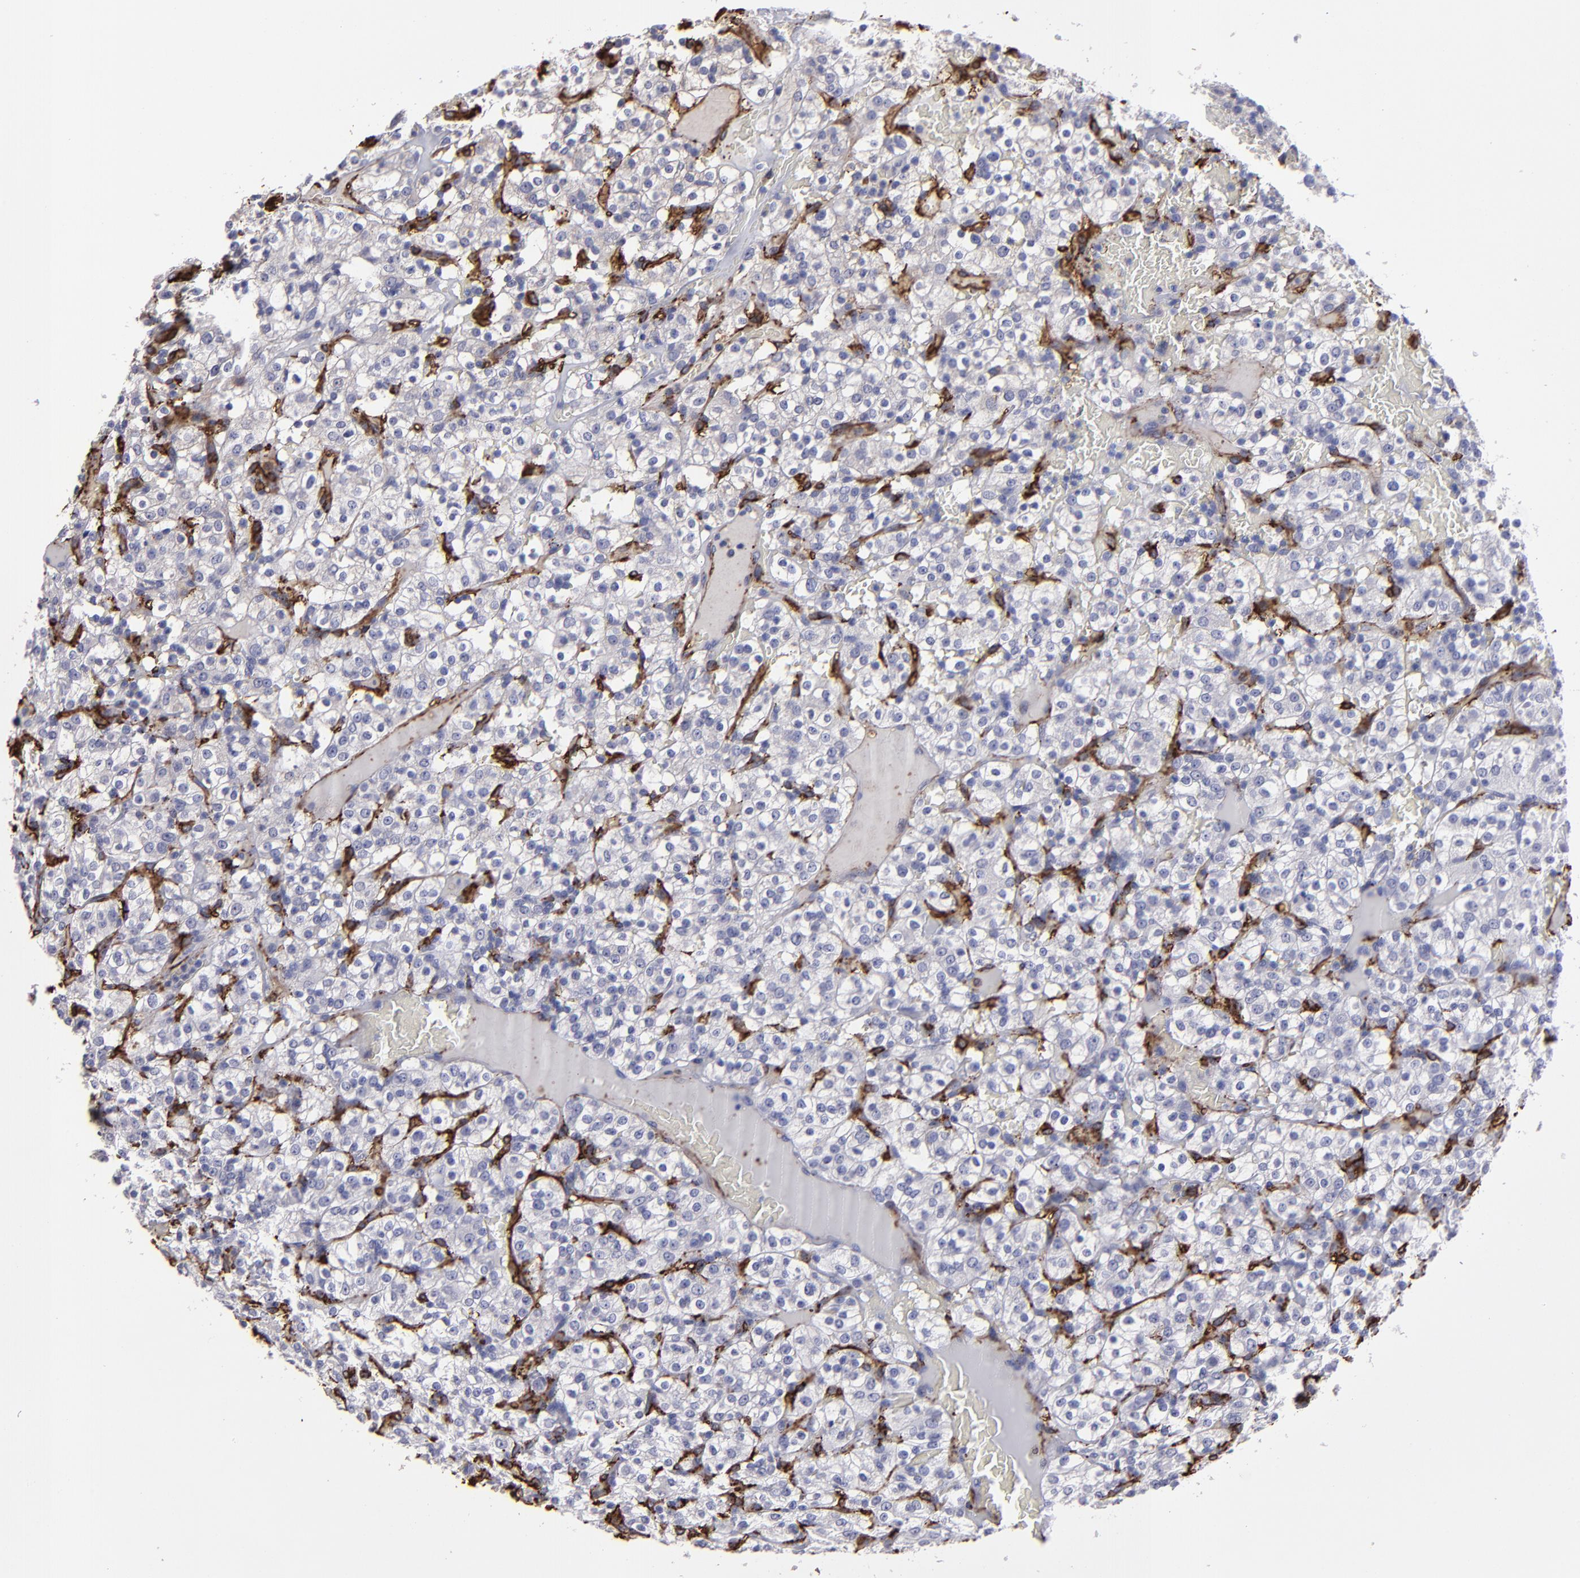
{"staining": {"intensity": "negative", "quantity": "none", "location": "none"}, "tissue": "renal cancer", "cell_type": "Tumor cells", "image_type": "cancer", "snomed": [{"axis": "morphology", "description": "Normal tissue, NOS"}, {"axis": "morphology", "description": "Adenocarcinoma, NOS"}, {"axis": "topography", "description": "Kidney"}], "caption": "A photomicrograph of adenocarcinoma (renal) stained for a protein displays no brown staining in tumor cells.", "gene": "CD36", "patient": {"sex": "female", "age": 72}}